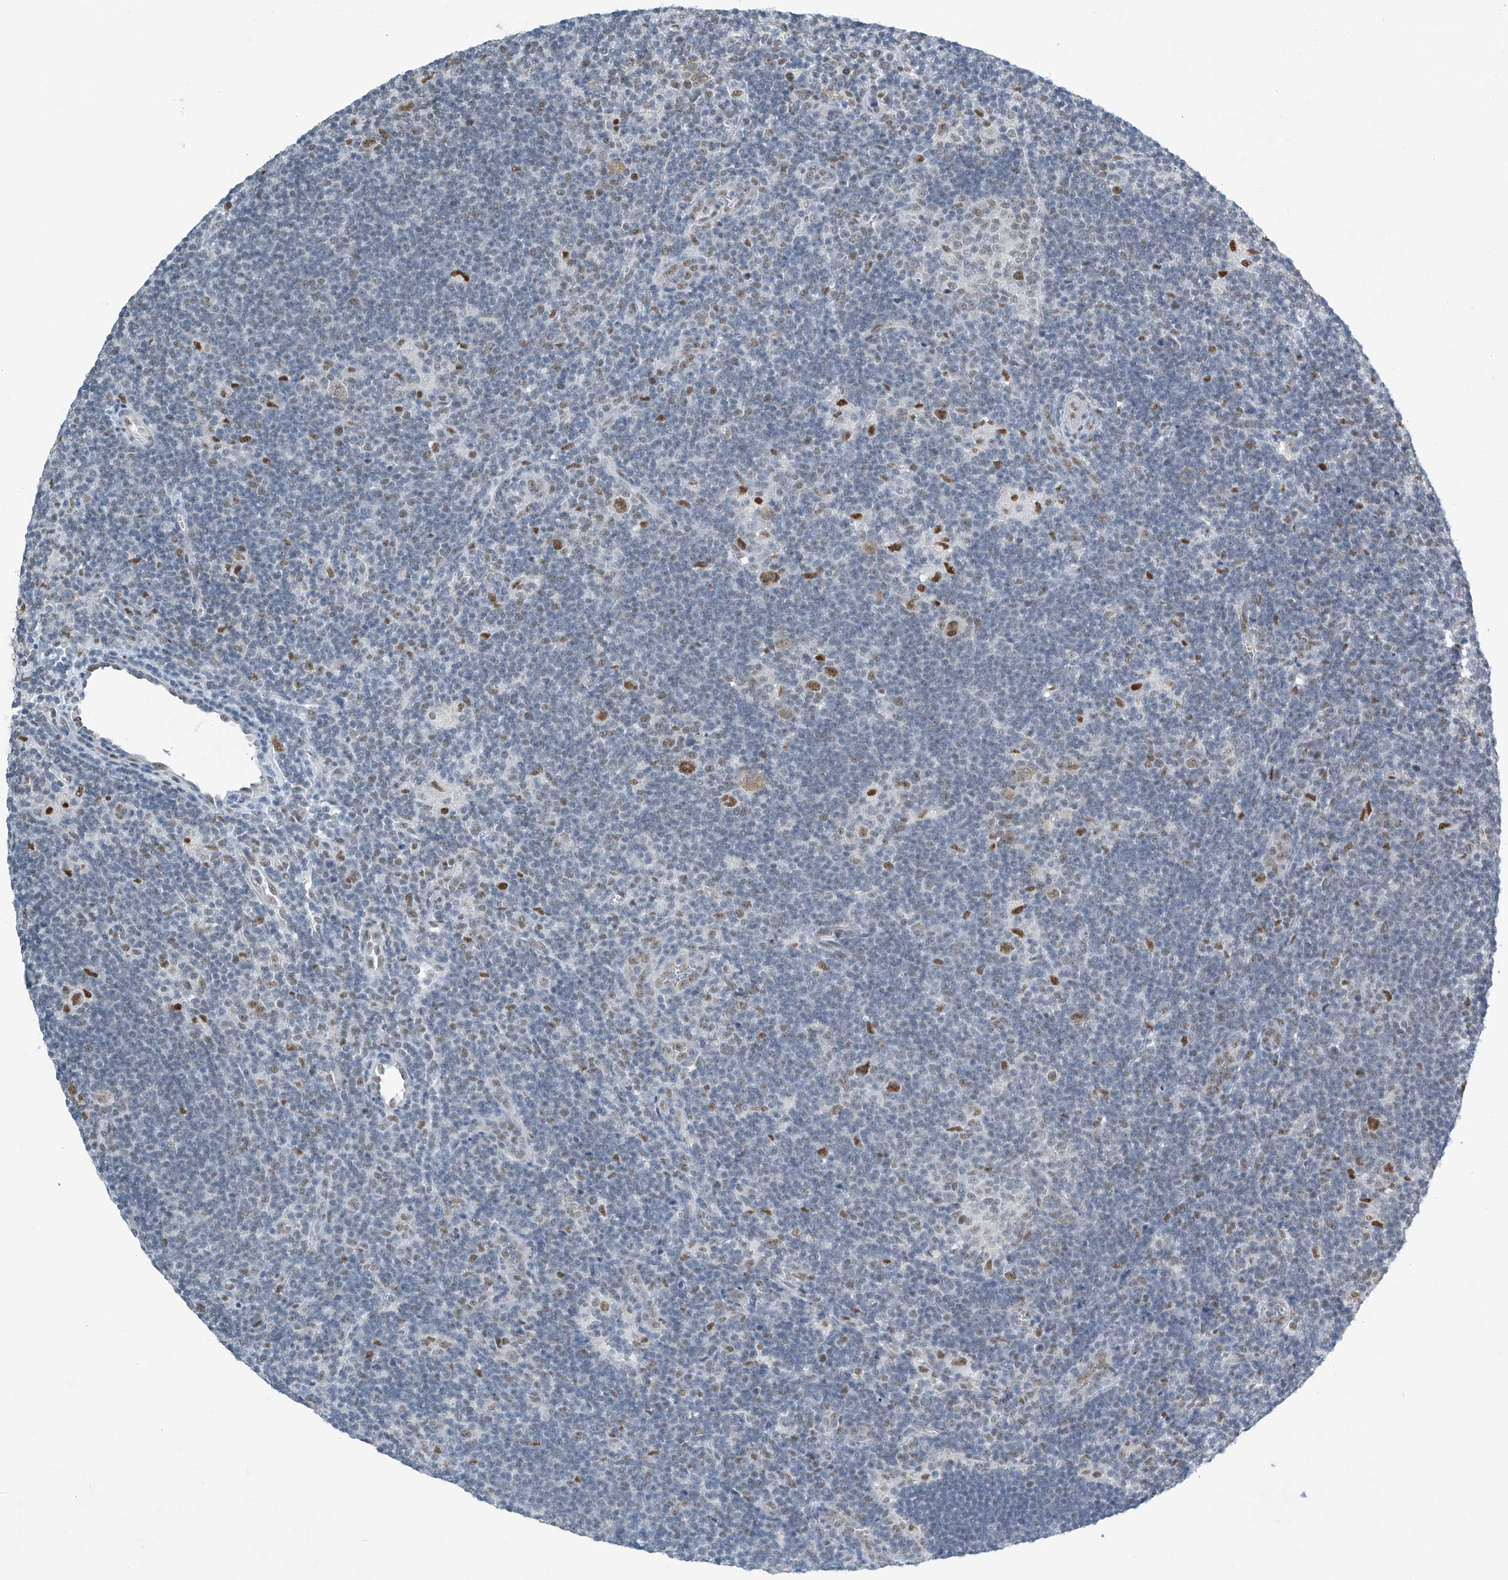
{"staining": {"intensity": "moderate", "quantity": ">75%", "location": "nuclear"}, "tissue": "lymphoma", "cell_type": "Tumor cells", "image_type": "cancer", "snomed": [{"axis": "morphology", "description": "Hodgkin's disease, NOS"}, {"axis": "topography", "description": "Lymph node"}], "caption": "Hodgkin's disease stained for a protein displays moderate nuclear positivity in tumor cells.", "gene": "TAF8", "patient": {"sex": "female", "age": 57}}